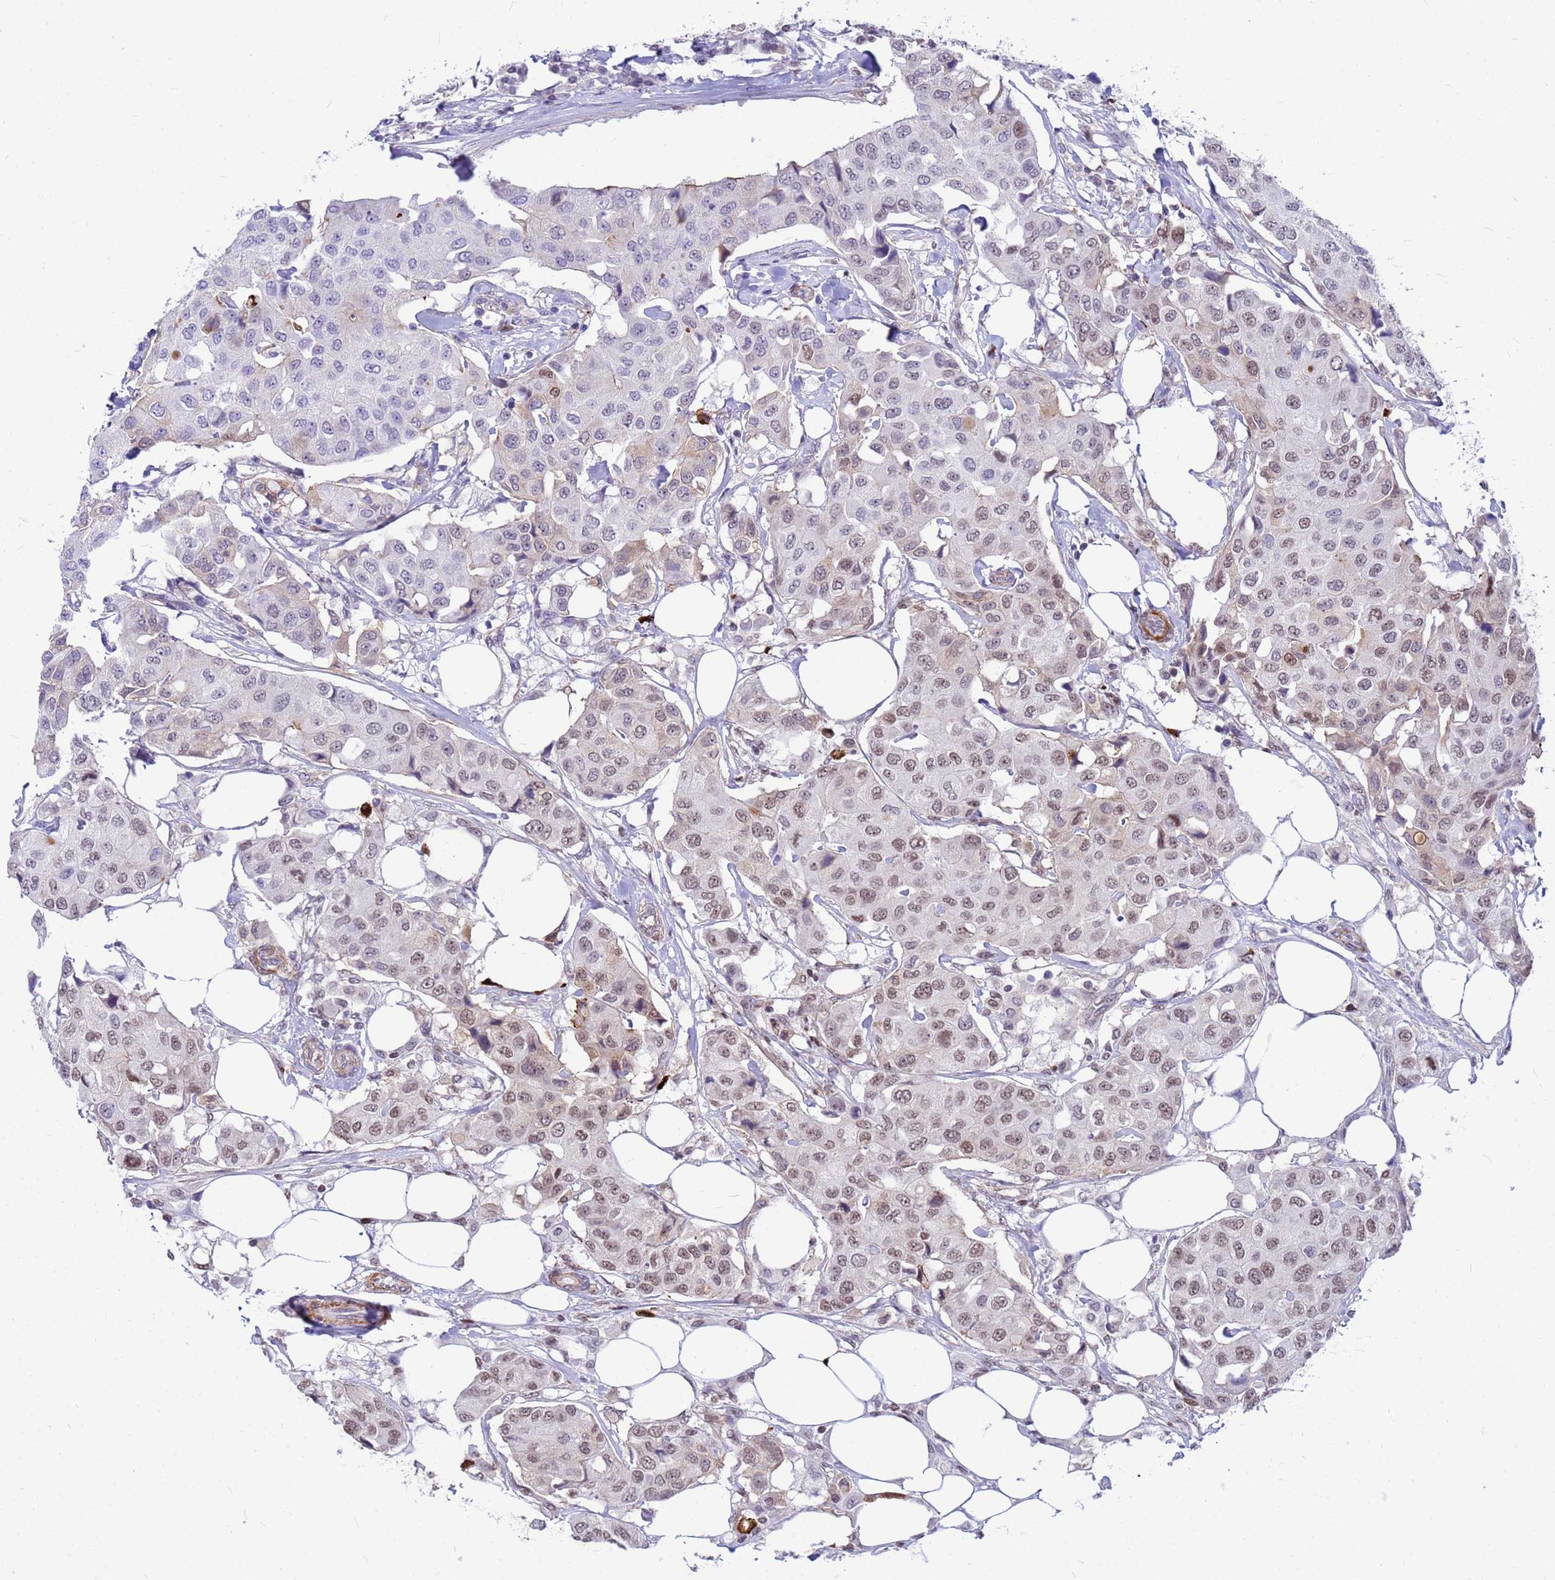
{"staining": {"intensity": "moderate", "quantity": "25%-75%", "location": "nuclear"}, "tissue": "breast cancer", "cell_type": "Tumor cells", "image_type": "cancer", "snomed": [{"axis": "morphology", "description": "Duct carcinoma"}, {"axis": "topography", "description": "Breast"}], "caption": "Protein staining displays moderate nuclear staining in about 25%-75% of tumor cells in breast cancer (invasive ductal carcinoma). (Stains: DAB (3,3'-diaminobenzidine) in brown, nuclei in blue, Microscopy: brightfield microscopy at high magnification).", "gene": "ORM1", "patient": {"sex": "female", "age": 80}}